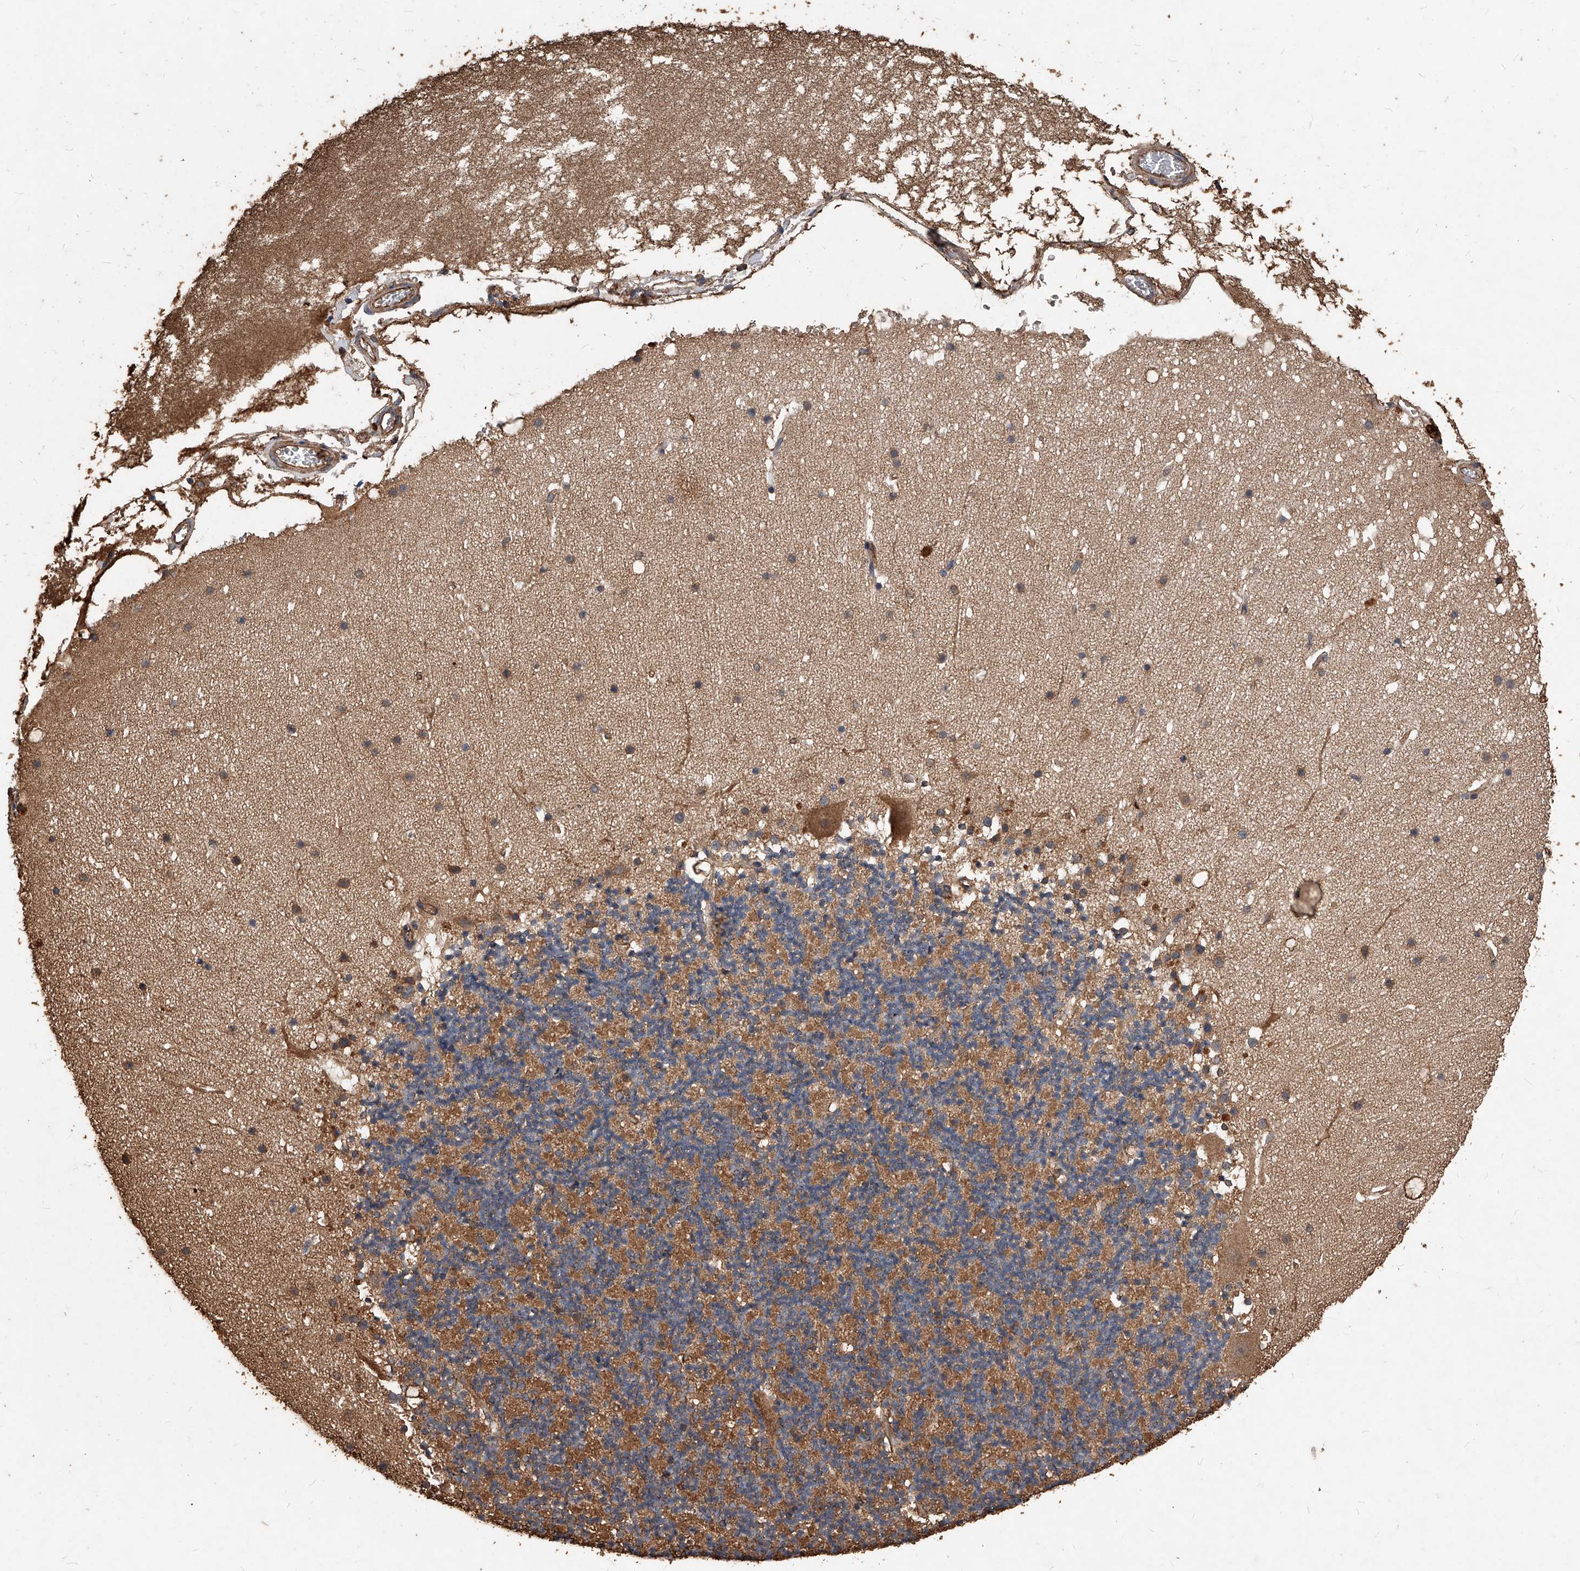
{"staining": {"intensity": "weak", "quantity": "25%-75%", "location": "cytoplasmic/membranous"}, "tissue": "cerebellum", "cell_type": "Cells in granular layer", "image_type": "normal", "snomed": [{"axis": "morphology", "description": "Normal tissue, NOS"}, {"axis": "topography", "description": "Cerebellum"}], "caption": "Cells in granular layer demonstrate low levels of weak cytoplasmic/membranous staining in approximately 25%-75% of cells in normal cerebellum. The staining was performed using DAB to visualize the protein expression in brown, while the nuclei were stained in blue with hematoxylin (Magnification: 20x).", "gene": "UCP2", "patient": {"sex": "male", "age": 57}}